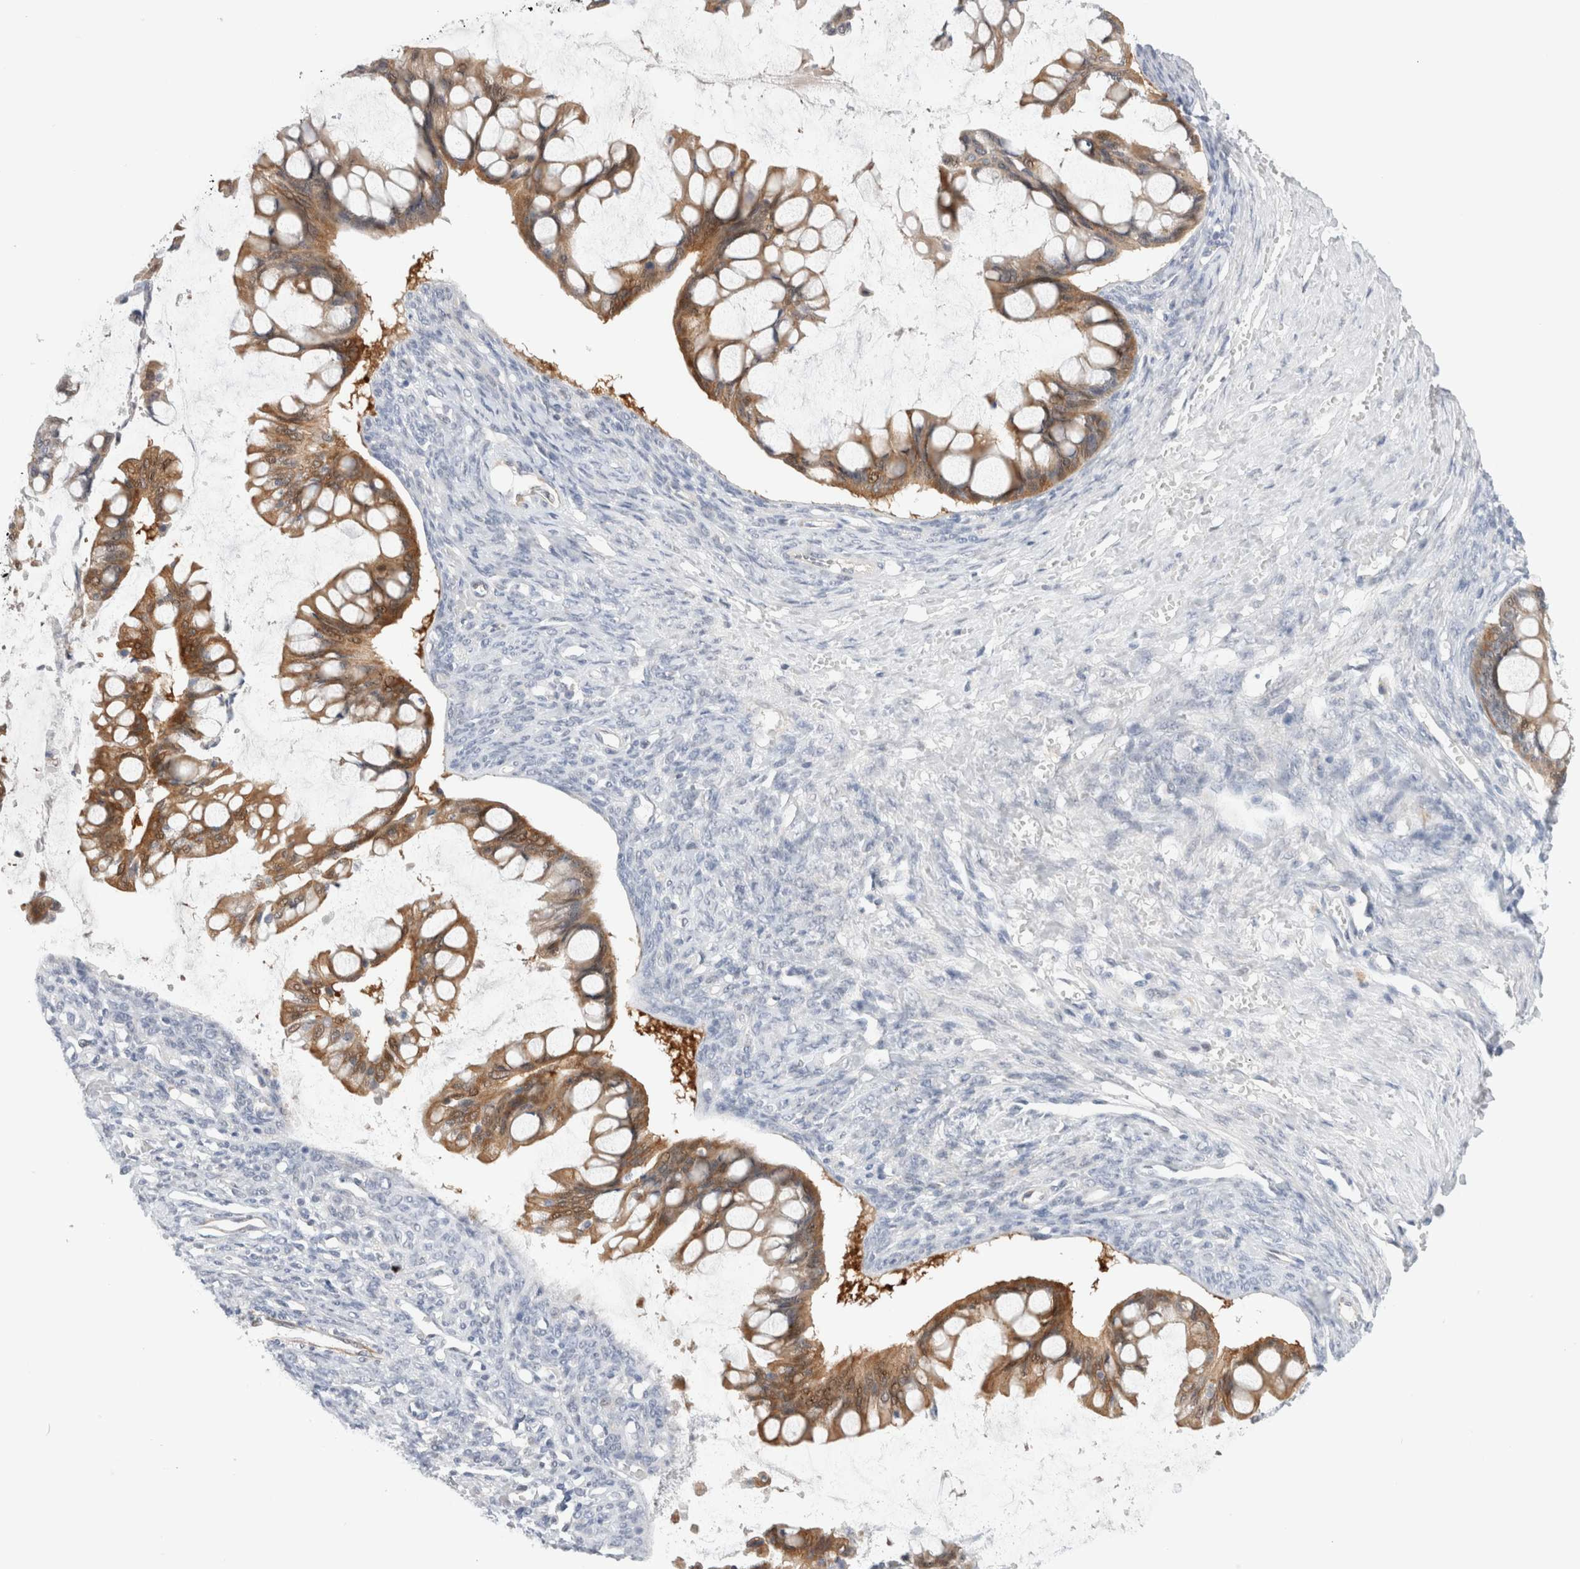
{"staining": {"intensity": "moderate", "quantity": ">75%", "location": "cytoplasmic/membranous"}, "tissue": "ovarian cancer", "cell_type": "Tumor cells", "image_type": "cancer", "snomed": [{"axis": "morphology", "description": "Cystadenocarcinoma, mucinous, NOS"}, {"axis": "topography", "description": "Ovary"}], "caption": "Tumor cells demonstrate moderate cytoplasmic/membranous positivity in about >75% of cells in ovarian cancer. (brown staining indicates protein expression, while blue staining denotes nuclei).", "gene": "SLC22A12", "patient": {"sex": "female", "age": 73}}